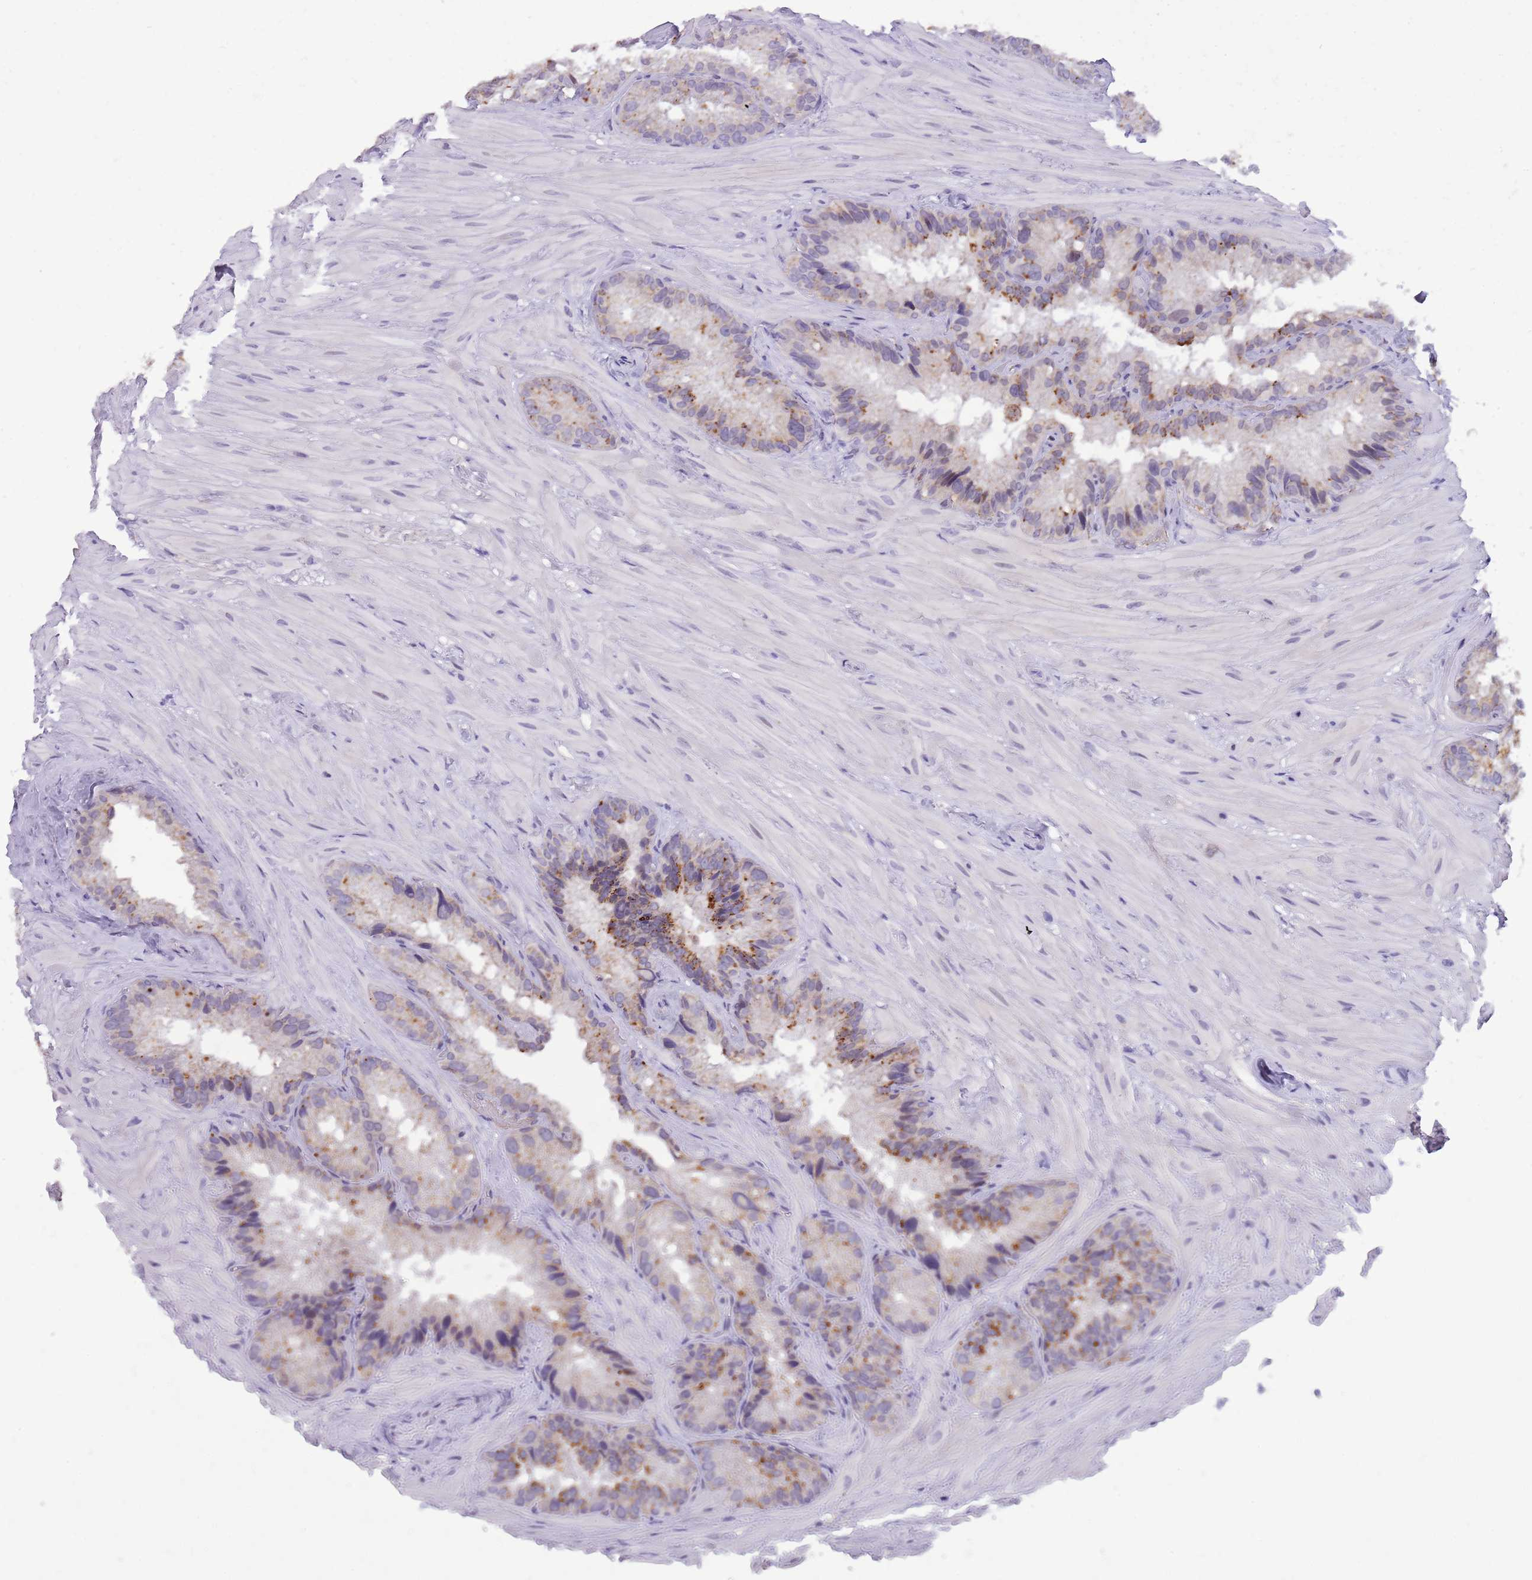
{"staining": {"intensity": "moderate", "quantity": "25%-75%", "location": "cytoplasmic/membranous"}, "tissue": "seminal vesicle", "cell_type": "Glandular cells", "image_type": "normal", "snomed": [{"axis": "morphology", "description": "Normal tissue, NOS"}, {"axis": "topography", "description": "Prostate"}, {"axis": "topography", "description": "Seminal veicle"}], "caption": "Immunohistochemical staining of normal seminal vesicle exhibits 25%-75% levels of moderate cytoplasmic/membranous protein staining in approximately 25%-75% of glandular cells.", "gene": "PCNX1", "patient": {"sex": "male", "age": 68}}